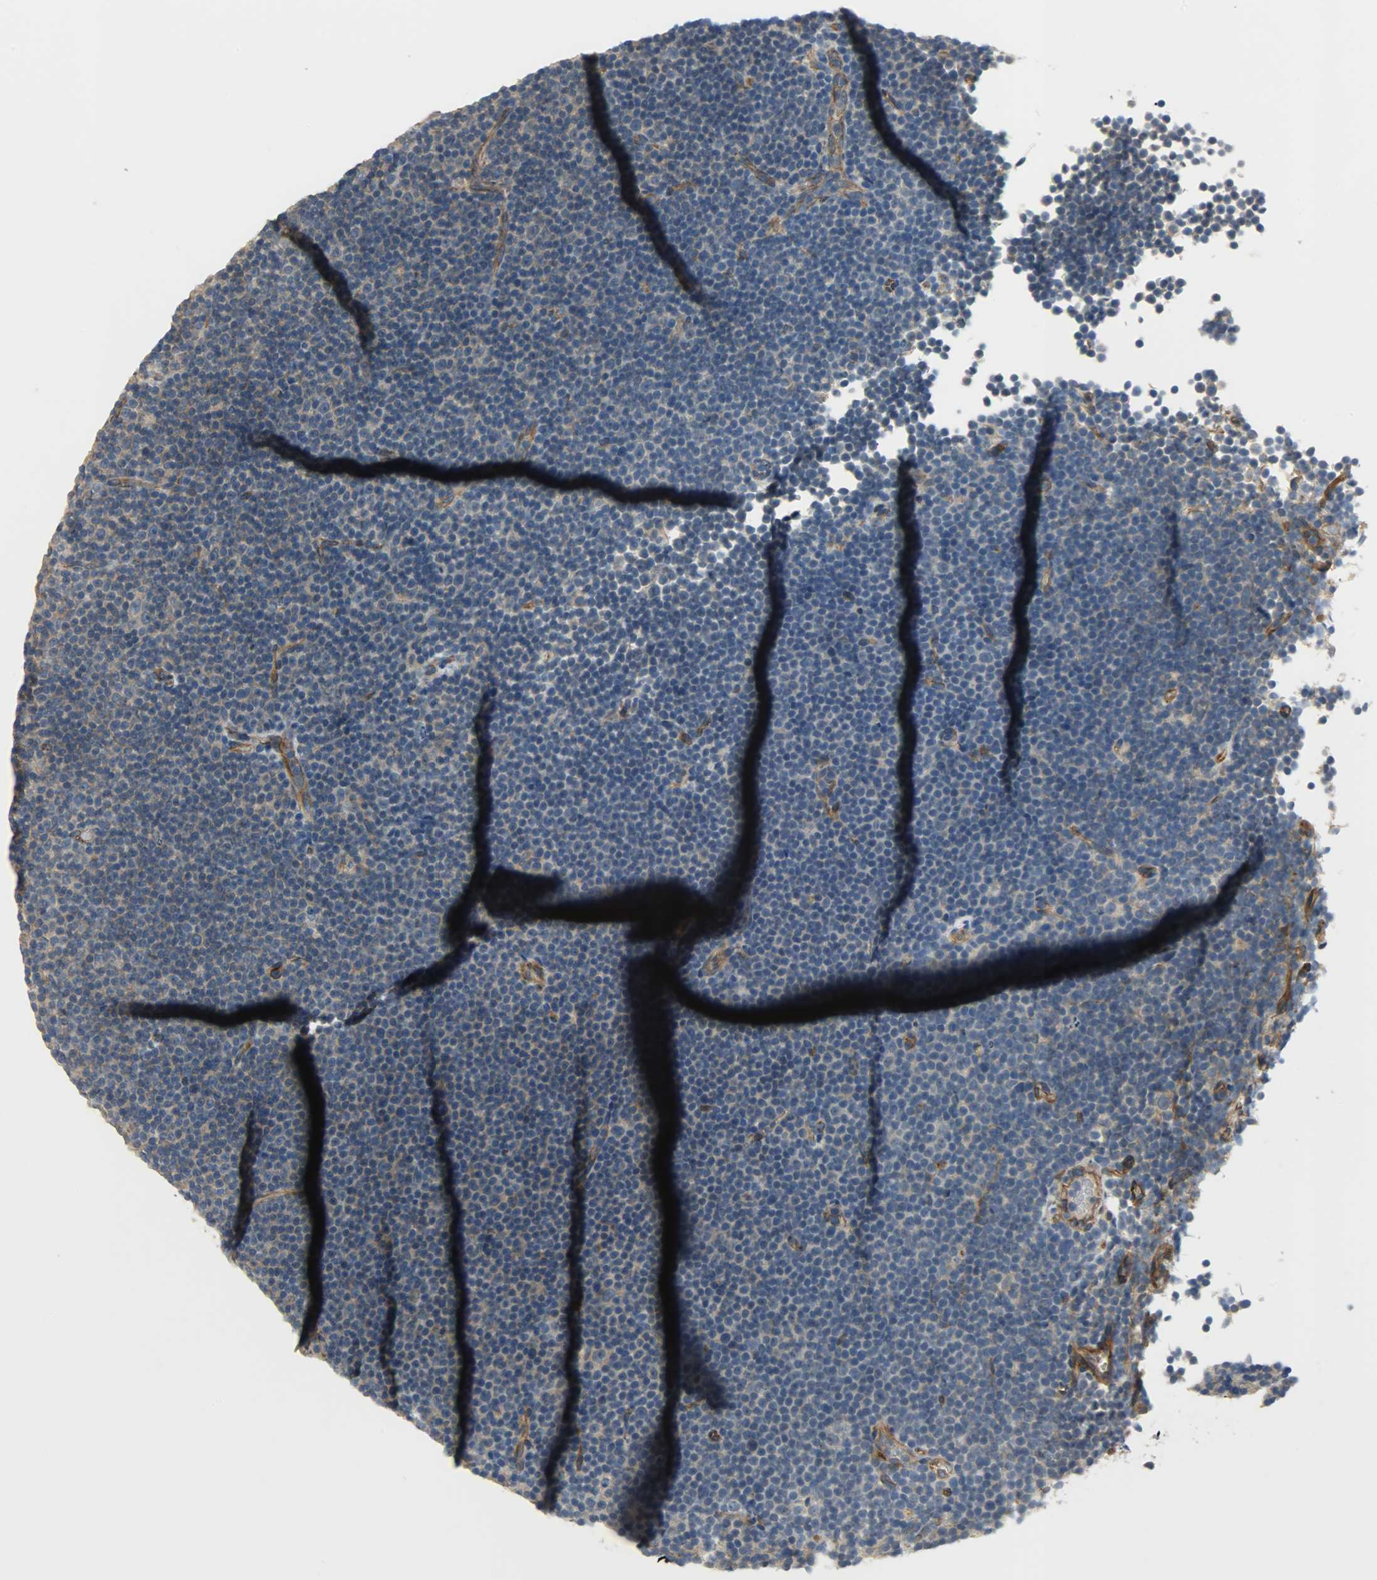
{"staining": {"intensity": "weak", "quantity": "25%-75%", "location": "cytoplasmic/membranous"}, "tissue": "lymphoma", "cell_type": "Tumor cells", "image_type": "cancer", "snomed": [{"axis": "morphology", "description": "Malignant lymphoma, non-Hodgkin's type, Low grade"}, {"axis": "topography", "description": "Lymph node"}], "caption": "Human malignant lymphoma, non-Hodgkin's type (low-grade) stained with a protein marker displays weak staining in tumor cells.", "gene": "KIAA1217", "patient": {"sex": "female", "age": 67}}